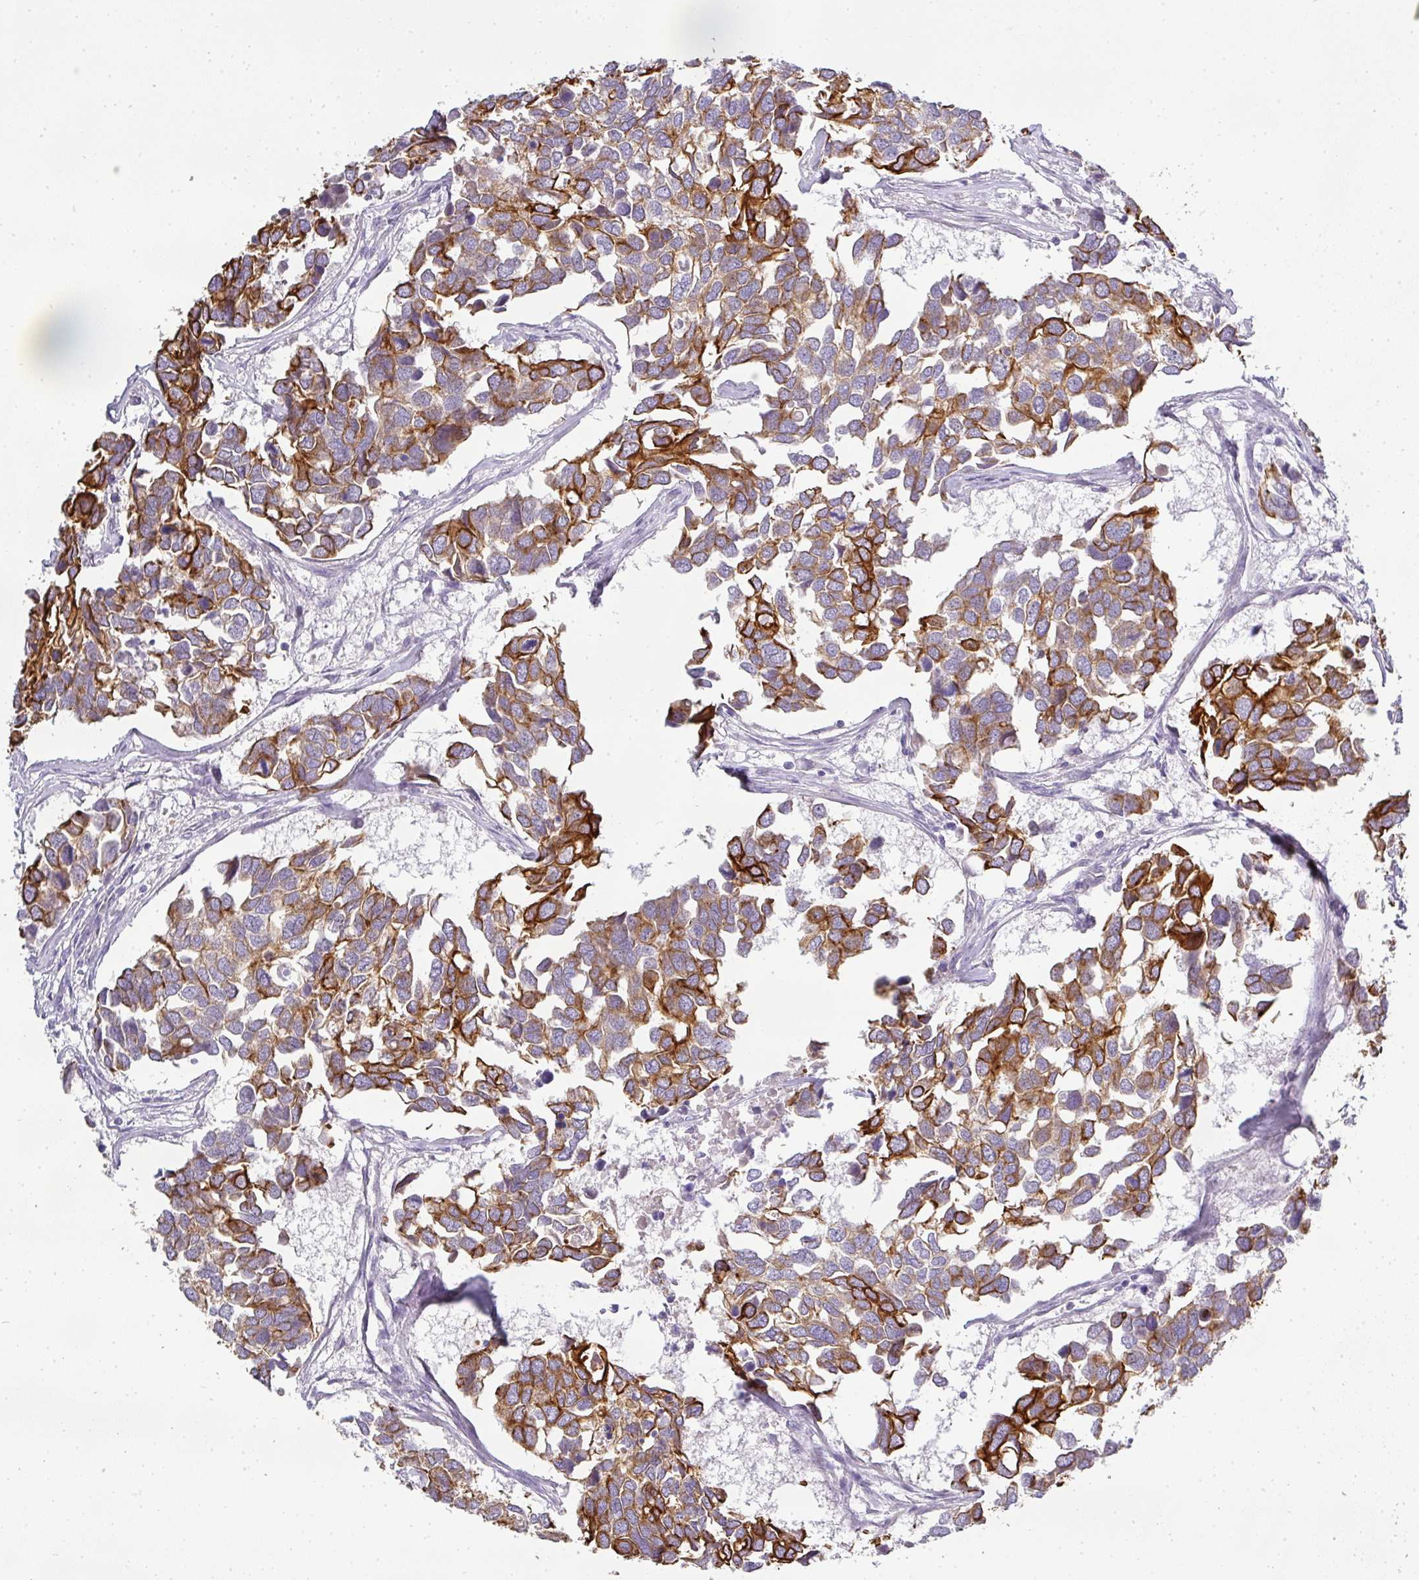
{"staining": {"intensity": "strong", "quantity": ">75%", "location": "cytoplasmic/membranous"}, "tissue": "breast cancer", "cell_type": "Tumor cells", "image_type": "cancer", "snomed": [{"axis": "morphology", "description": "Duct carcinoma"}, {"axis": "topography", "description": "Breast"}], "caption": "Strong cytoplasmic/membranous positivity for a protein is present in about >75% of tumor cells of intraductal carcinoma (breast) using immunohistochemistry.", "gene": "ASXL3", "patient": {"sex": "female", "age": 83}}